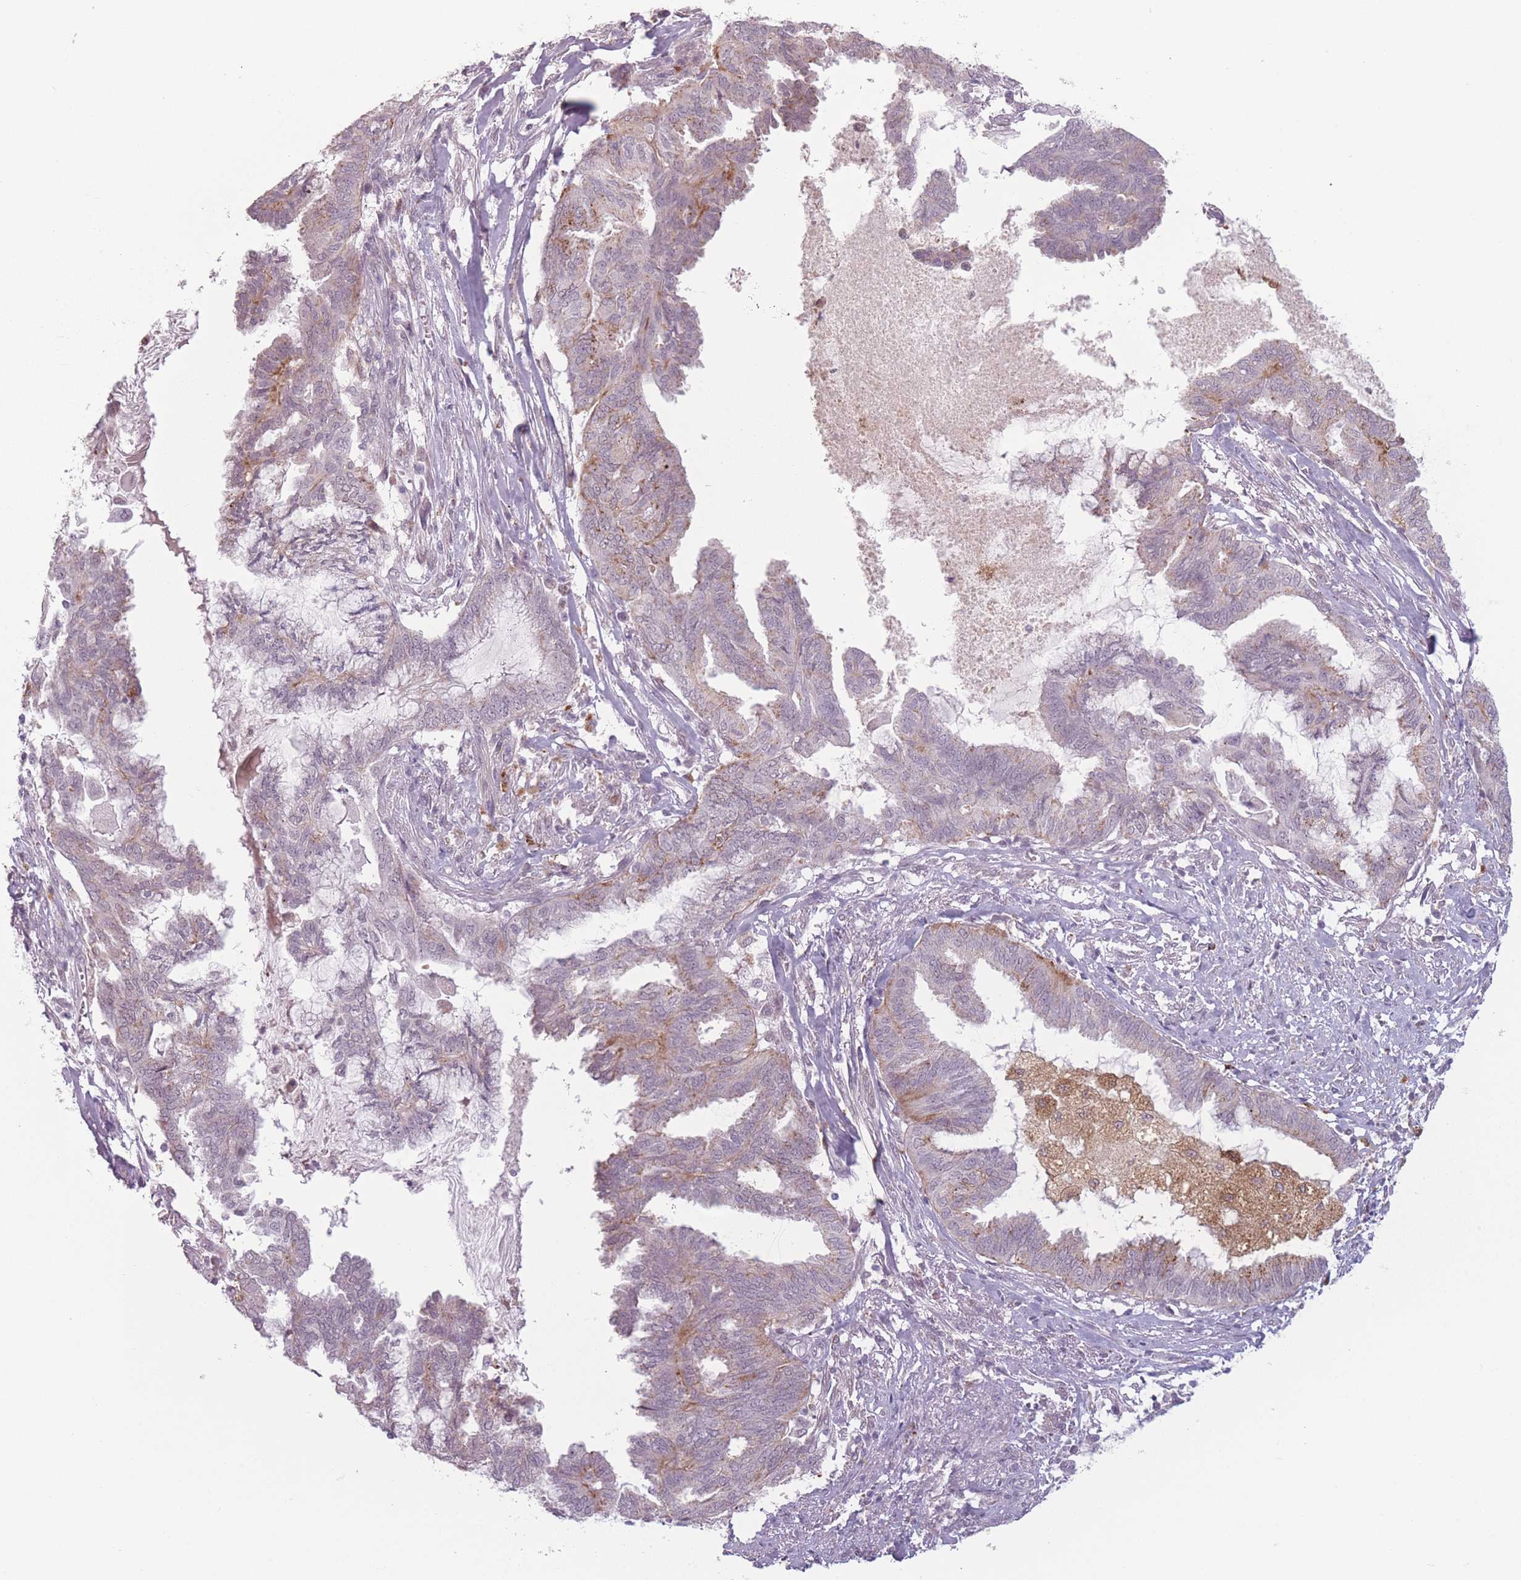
{"staining": {"intensity": "moderate", "quantity": "<25%", "location": "cytoplasmic/membranous"}, "tissue": "endometrial cancer", "cell_type": "Tumor cells", "image_type": "cancer", "snomed": [{"axis": "morphology", "description": "Adenocarcinoma, NOS"}, {"axis": "topography", "description": "Endometrium"}], "caption": "Immunohistochemistry (IHC) staining of endometrial cancer (adenocarcinoma), which displays low levels of moderate cytoplasmic/membranous staining in about <25% of tumor cells indicating moderate cytoplasmic/membranous protein staining. The staining was performed using DAB (3,3'-diaminobenzidine) (brown) for protein detection and nuclei were counterstained in hematoxylin (blue).", "gene": "OR10C1", "patient": {"sex": "female", "age": 86}}